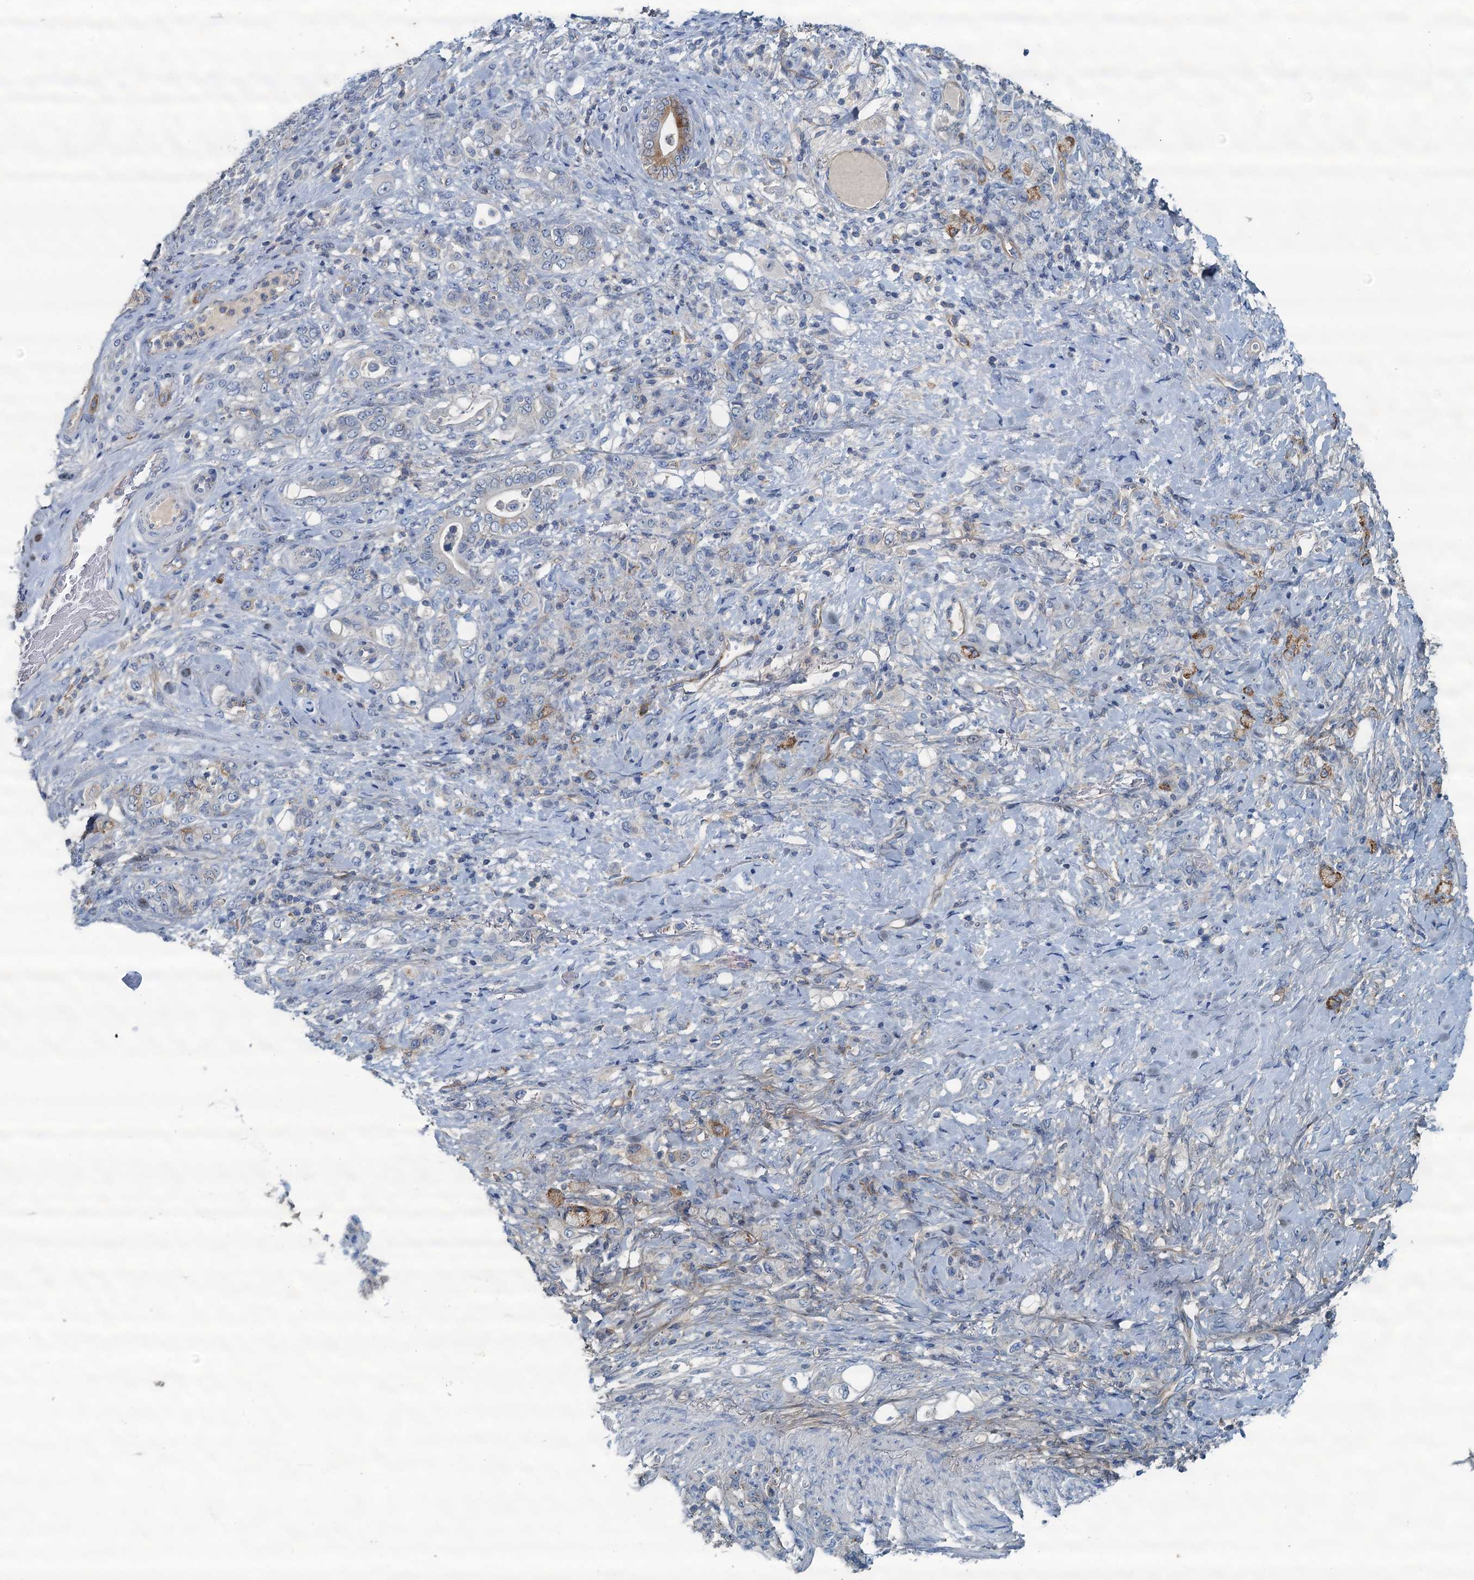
{"staining": {"intensity": "negative", "quantity": "none", "location": "none"}, "tissue": "stomach cancer", "cell_type": "Tumor cells", "image_type": "cancer", "snomed": [{"axis": "morphology", "description": "Adenocarcinoma, NOS"}, {"axis": "topography", "description": "Stomach"}], "caption": "DAB immunohistochemical staining of human stomach cancer exhibits no significant expression in tumor cells. (DAB immunohistochemistry, high magnification).", "gene": "THAP10", "patient": {"sex": "female", "age": 79}}